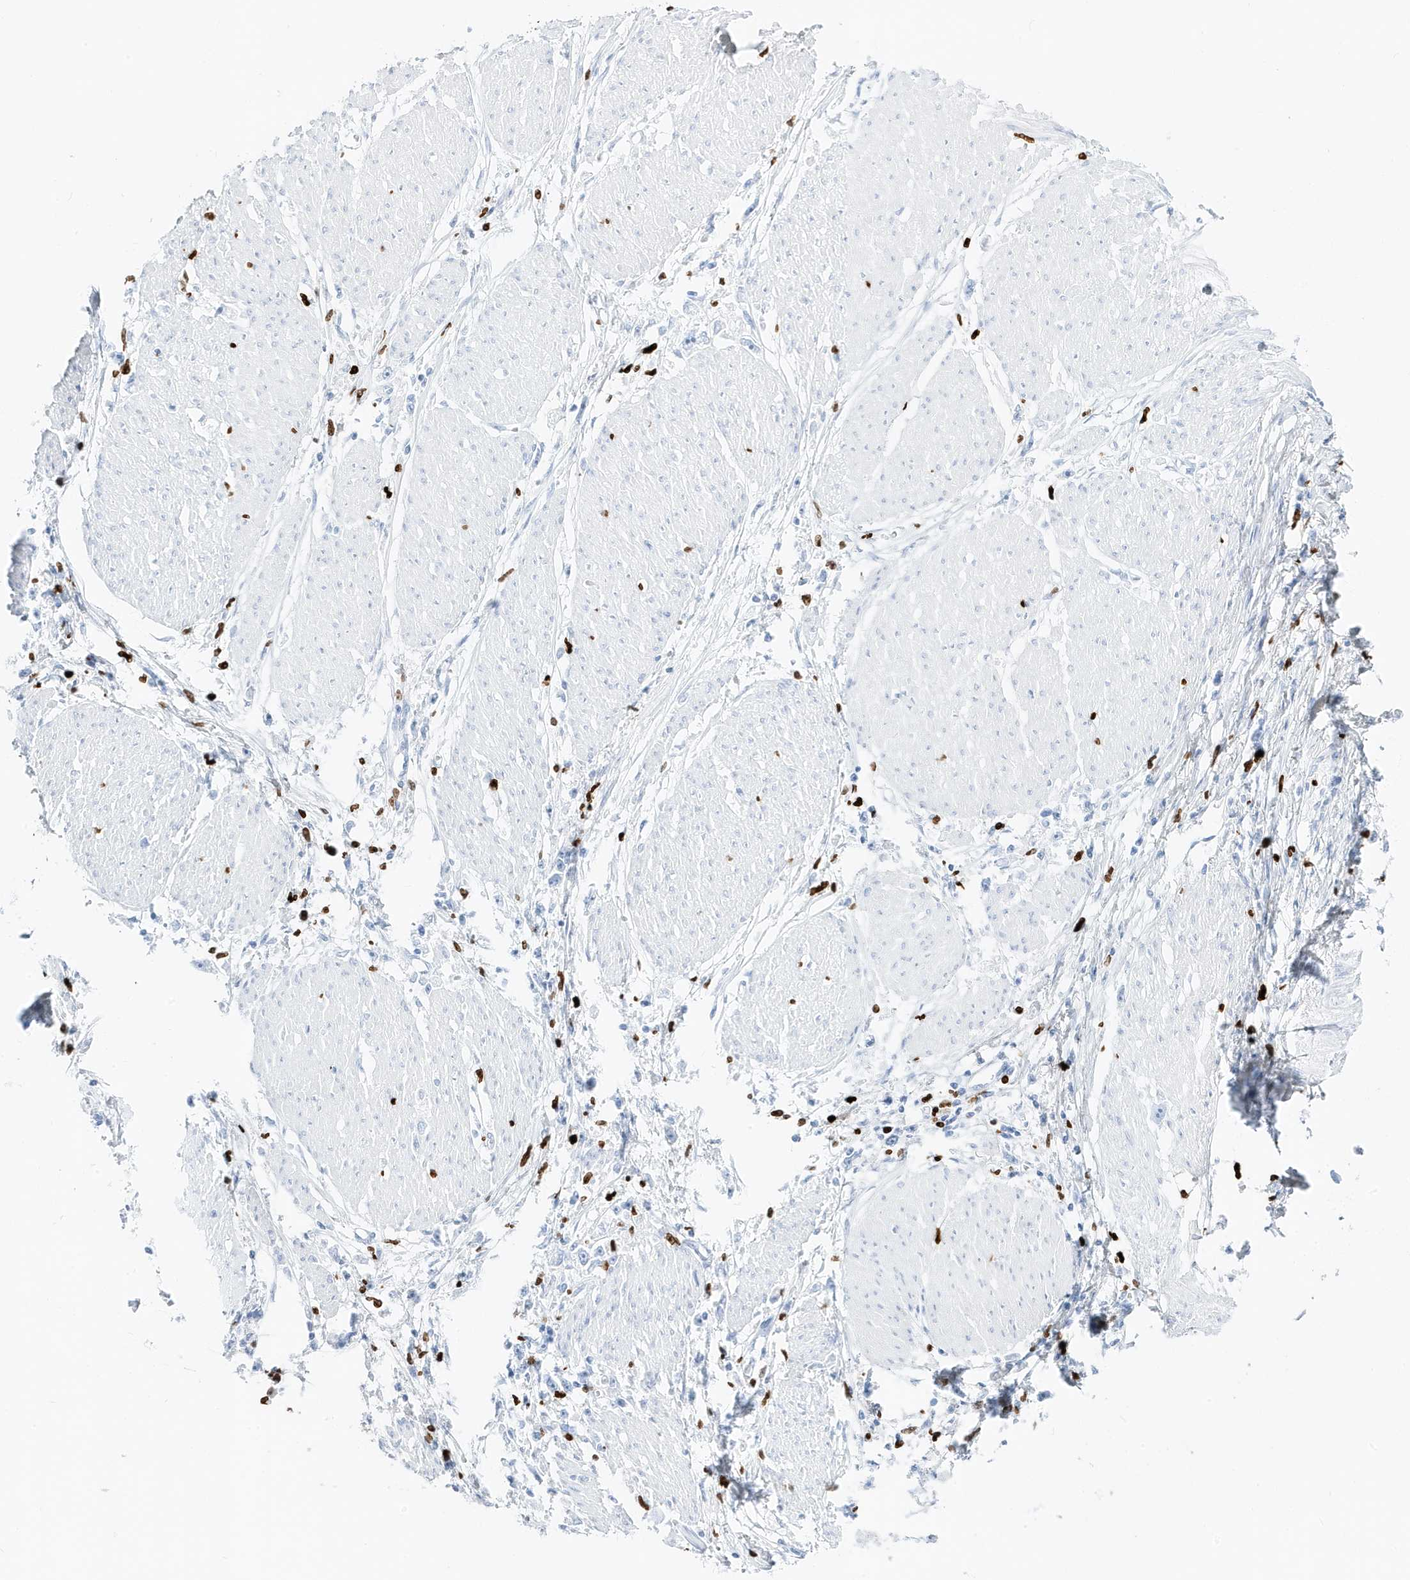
{"staining": {"intensity": "negative", "quantity": "none", "location": "none"}, "tissue": "stomach cancer", "cell_type": "Tumor cells", "image_type": "cancer", "snomed": [{"axis": "morphology", "description": "Adenocarcinoma, NOS"}, {"axis": "topography", "description": "Stomach"}], "caption": "An immunohistochemistry image of adenocarcinoma (stomach) is shown. There is no staining in tumor cells of adenocarcinoma (stomach).", "gene": "MNDA", "patient": {"sex": "female", "age": 59}}